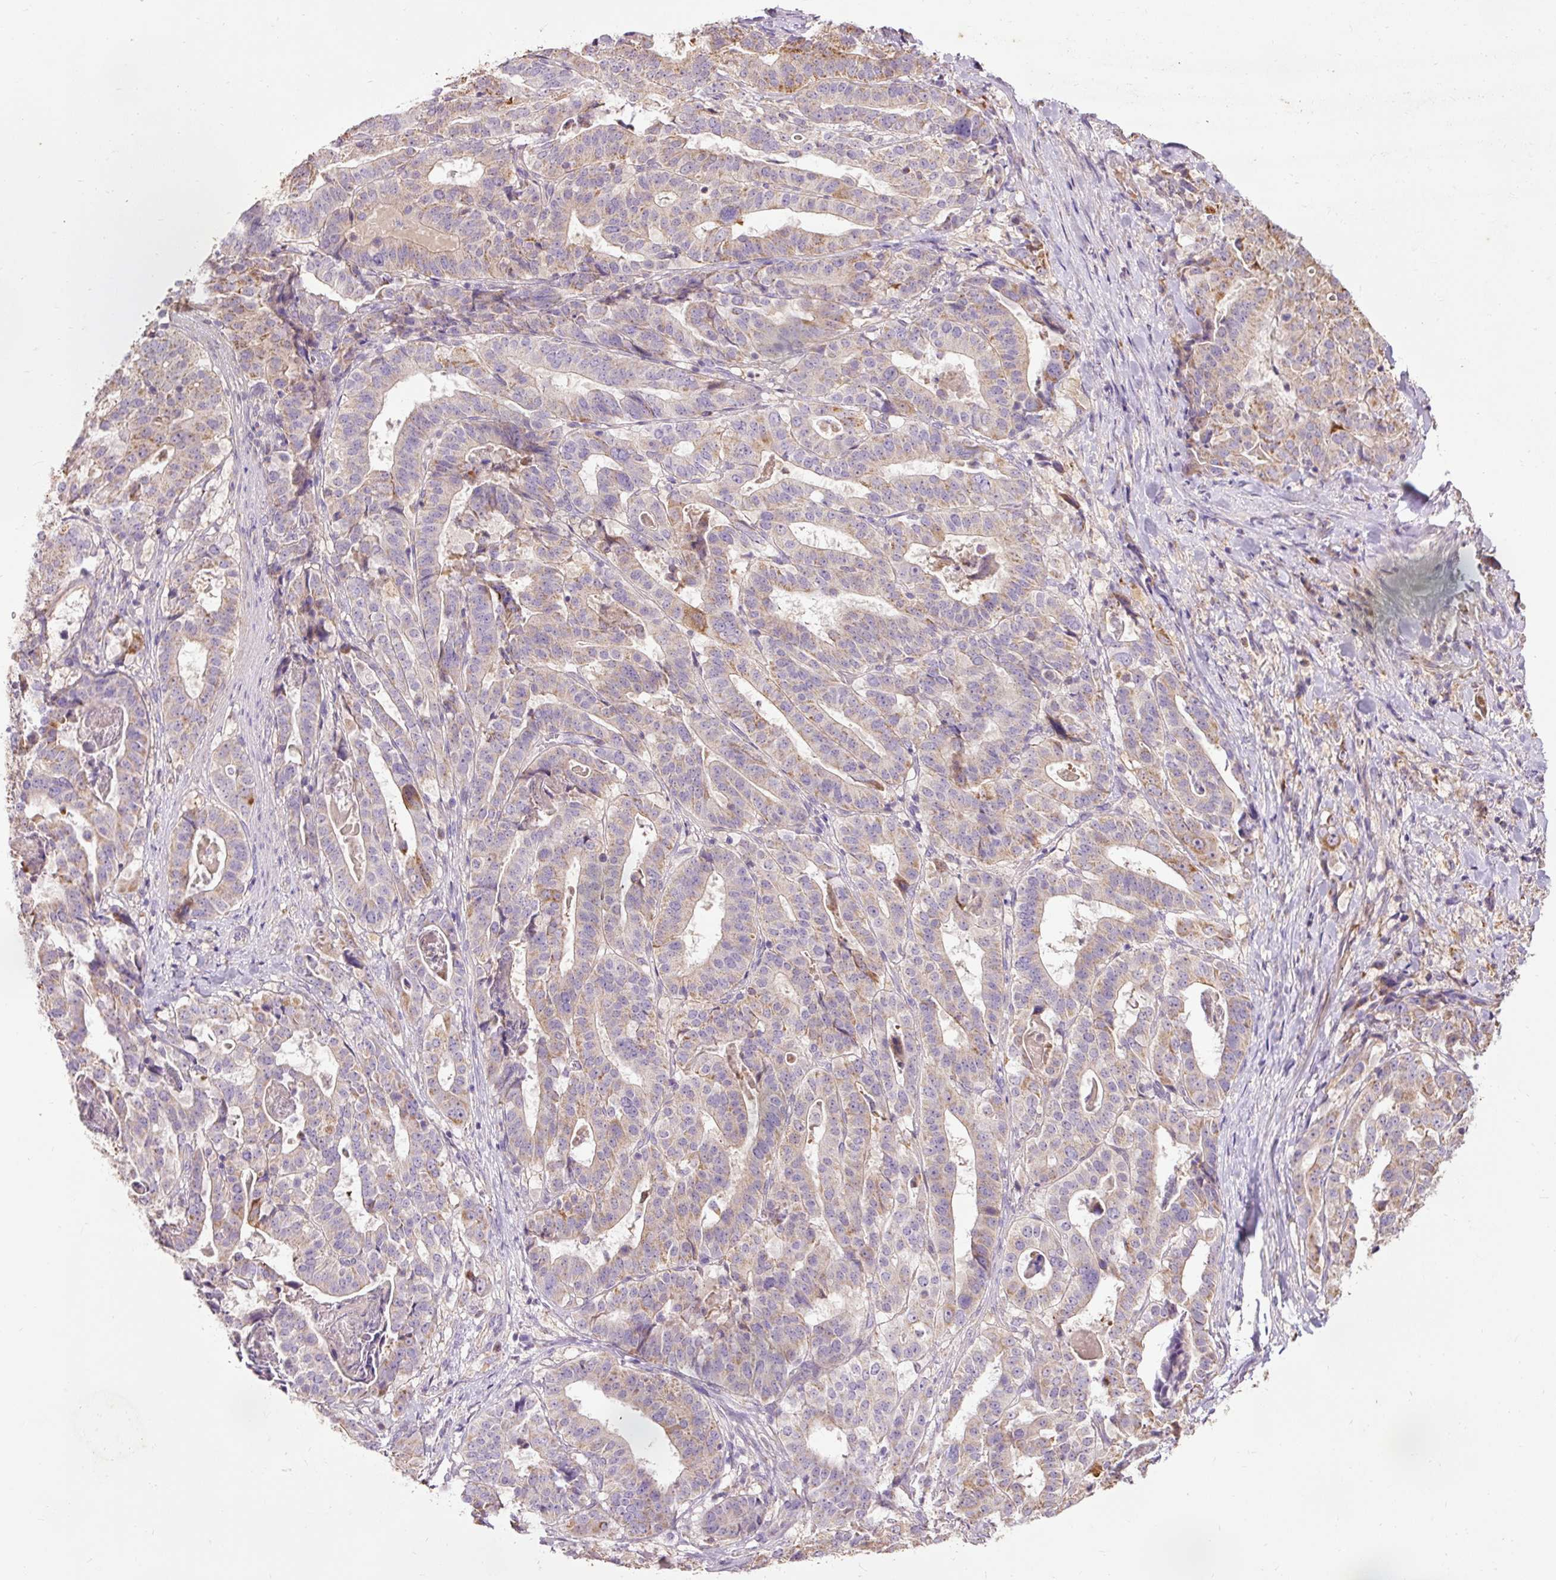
{"staining": {"intensity": "weak", "quantity": "25%-75%", "location": "cytoplasmic/membranous"}, "tissue": "stomach cancer", "cell_type": "Tumor cells", "image_type": "cancer", "snomed": [{"axis": "morphology", "description": "Adenocarcinoma, NOS"}, {"axis": "topography", "description": "Stomach"}], "caption": "A histopathology image of human stomach adenocarcinoma stained for a protein demonstrates weak cytoplasmic/membranous brown staining in tumor cells. (brown staining indicates protein expression, while blue staining denotes nuclei).", "gene": "PRDX5", "patient": {"sex": "male", "age": 48}}